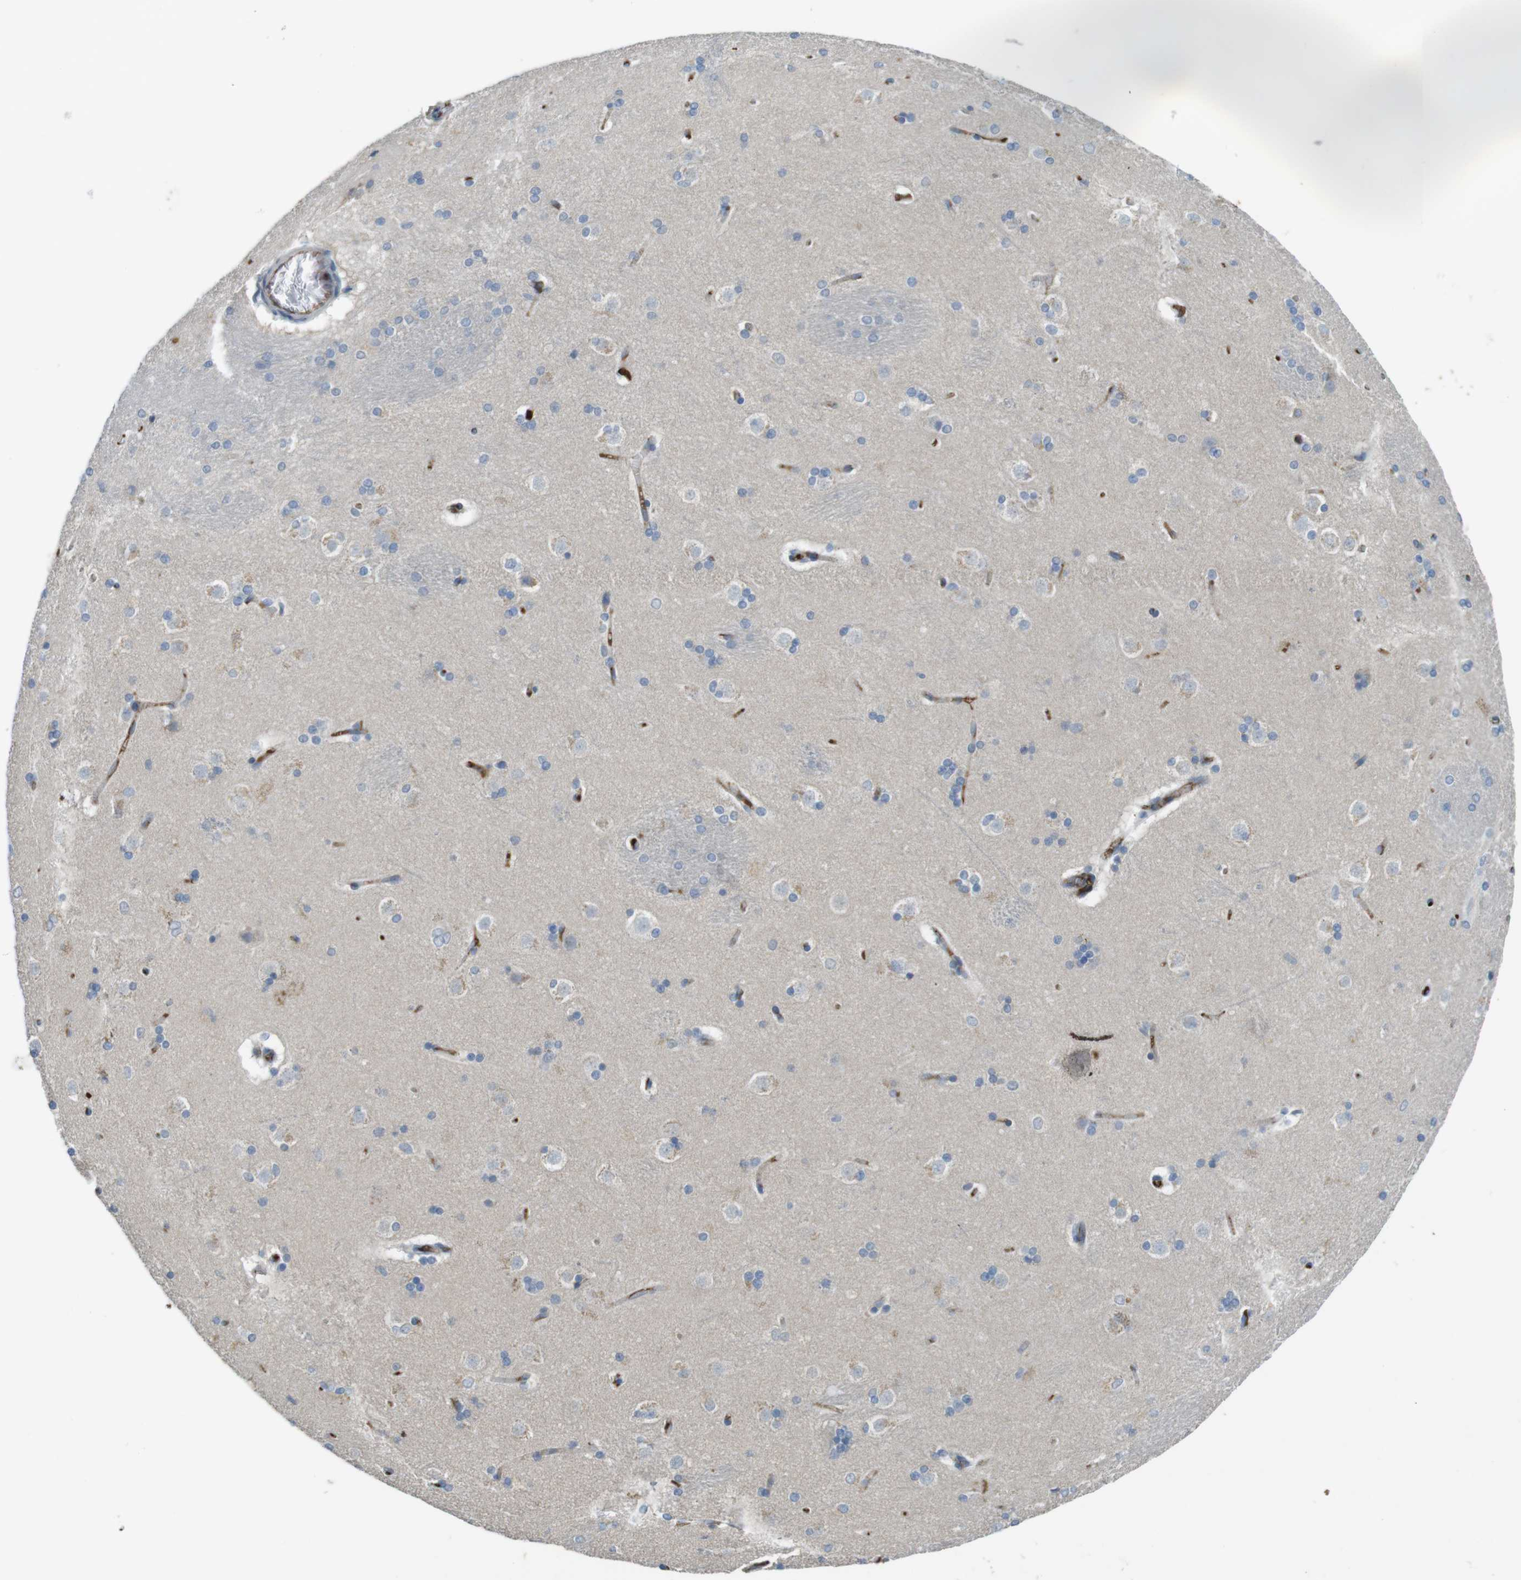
{"staining": {"intensity": "negative", "quantity": "none", "location": "none"}, "tissue": "caudate", "cell_type": "Glial cells", "image_type": "normal", "snomed": [{"axis": "morphology", "description": "Normal tissue, NOS"}, {"axis": "topography", "description": "Lateral ventricle wall"}], "caption": "A high-resolution micrograph shows immunohistochemistry (IHC) staining of benign caudate, which reveals no significant staining in glial cells. Brightfield microscopy of immunohistochemistry stained with DAB (brown) and hematoxylin (blue), captured at high magnification.", "gene": "LTBP4", "patient": {"sex": "female", "age": 19}}